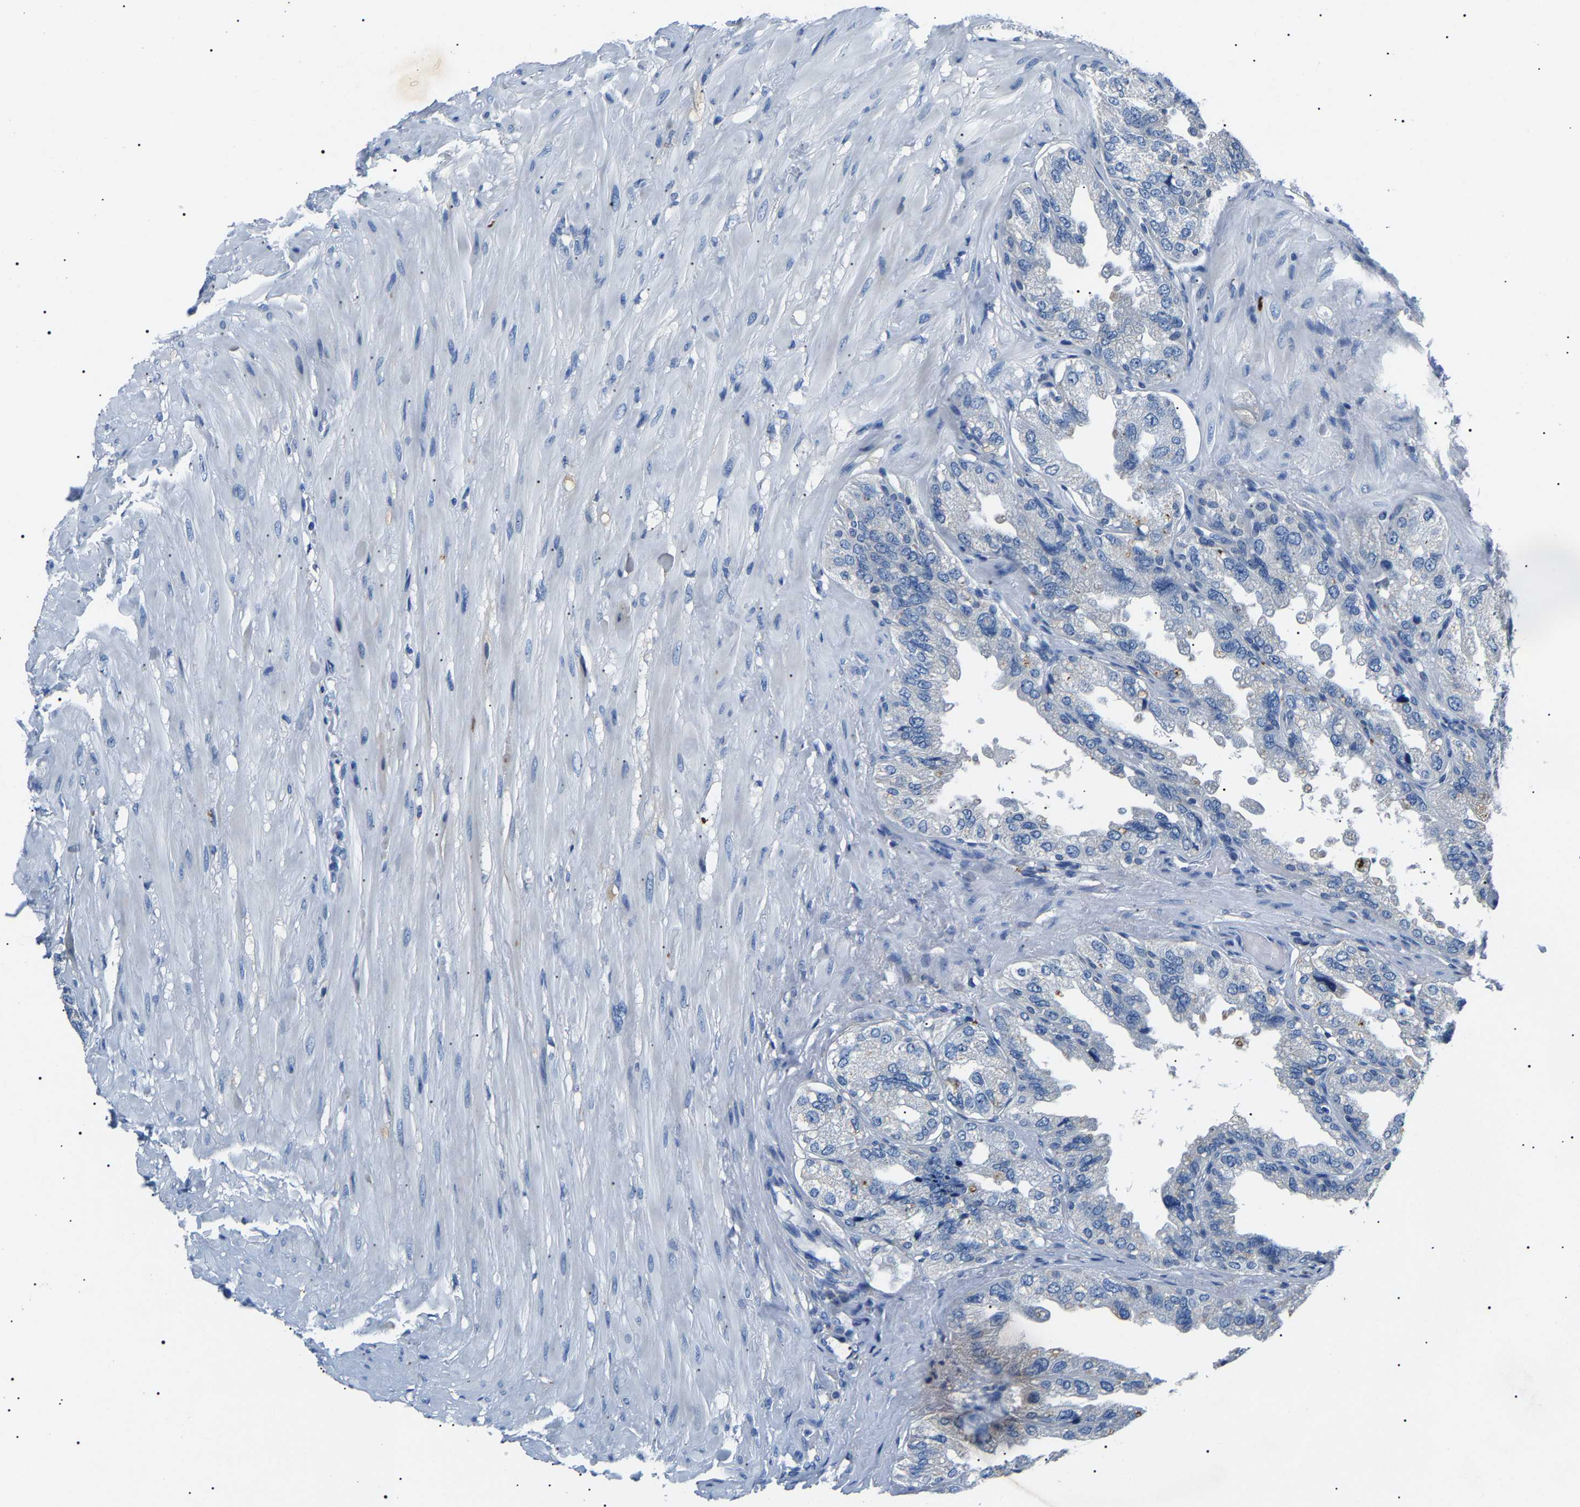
{"staining": {"intensity": "negative", "quantity": "none", "location": "none"}, "tissue": "seminal vesicle", "cell_type": "Glandular cells", "image_type": "normal", "snomed": [{"axis": "morphology", "description": "Normal tissue, NOS"}, {"axis": "topography", "description": "Seminal veicle"}], "caption": "This is an immunohistochemistry photomicrograph of unremarkable seminal vesicle. There is no expression in glandular cells.", "gene": "KLK15", "patient": {"sex": "male", "age": 68}}